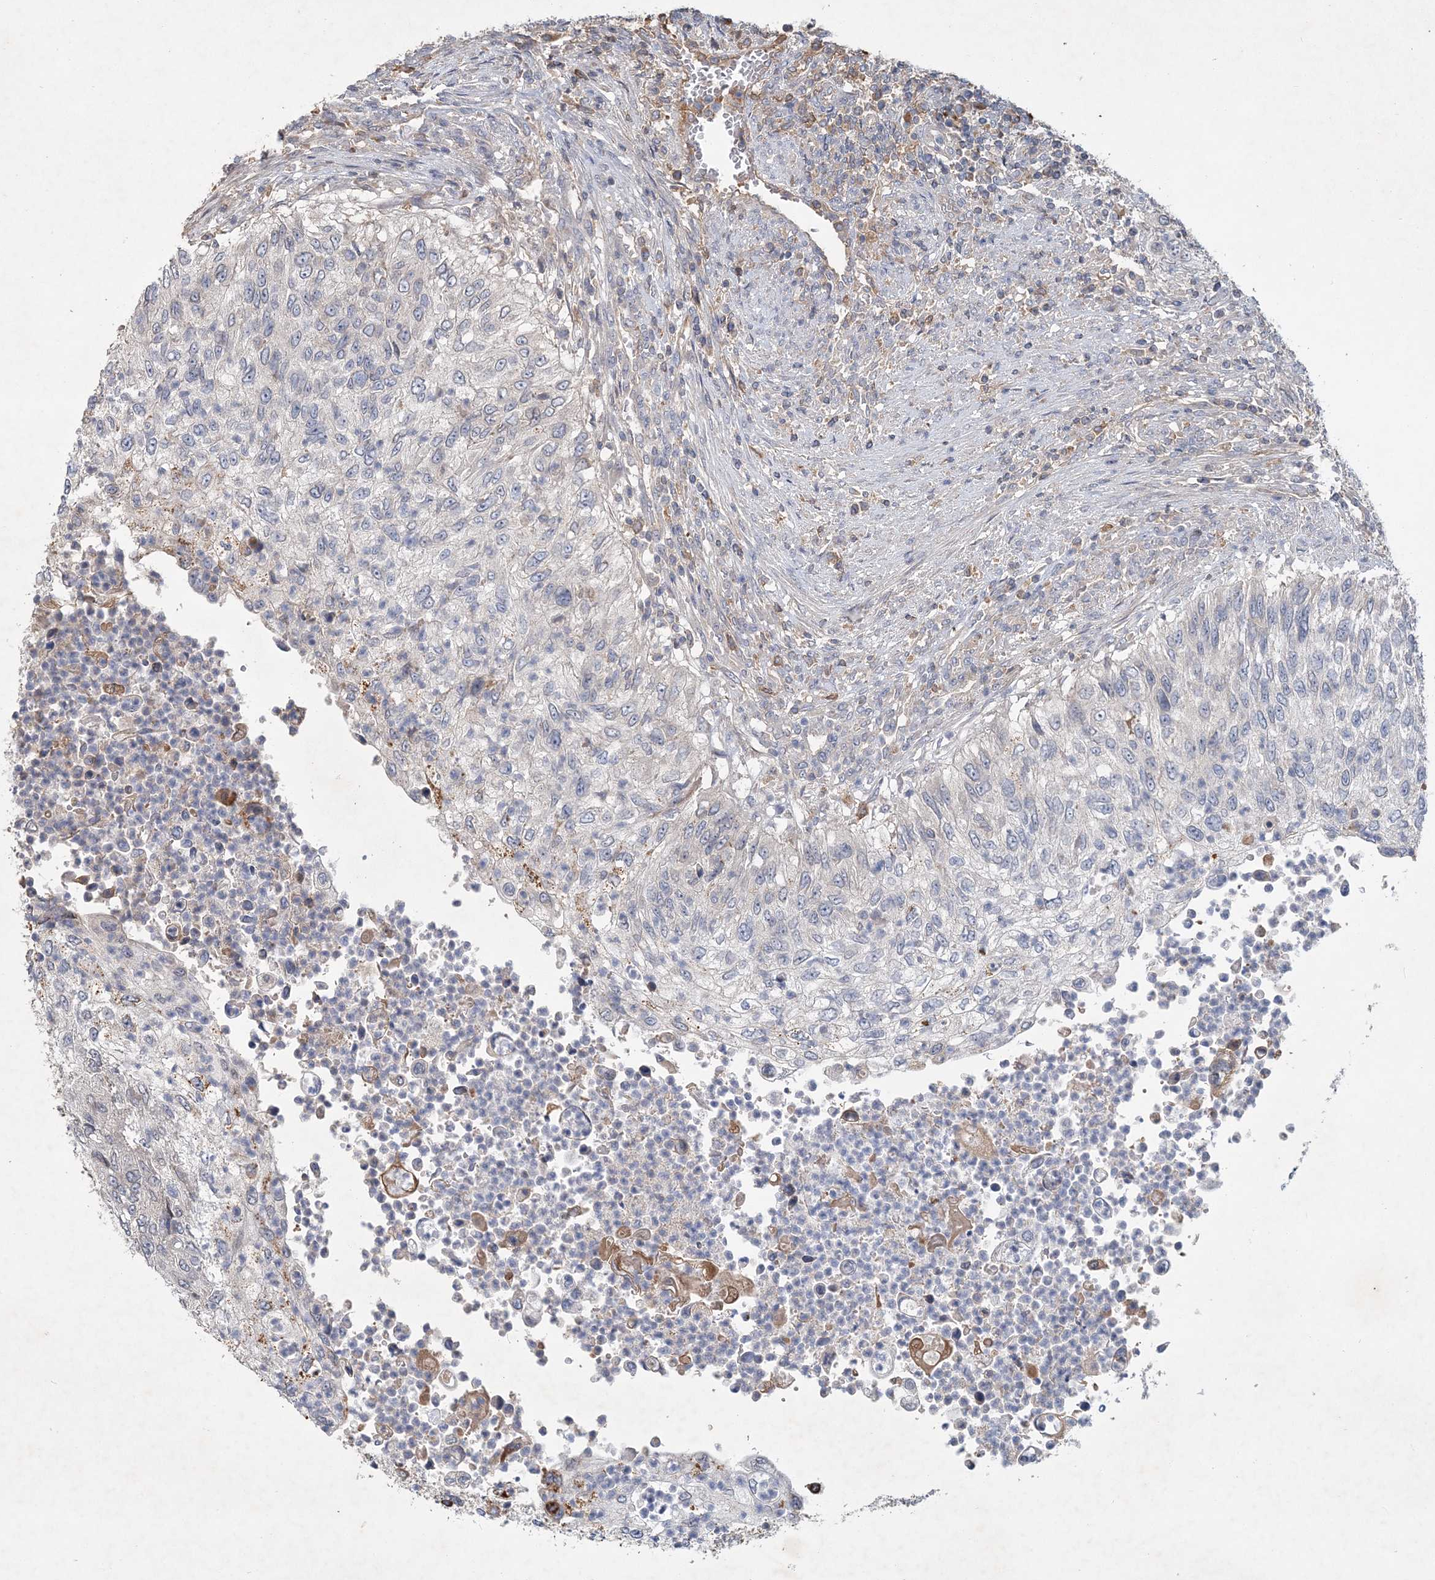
{"staining": {"intensity": "negative", "quantity": "none", "location": "none"}, "tissue": "urothelial cancer", "cell_type": "Tumor cells", "image_type": "cancer", "snomed": [{"axis": "morphology", "description": "Urothelial carcinoma, High grade"}, {"axis": "topography", "description": "Urinary bladder"}], "caption": "Human high-grade urothelial carcinoma stained for a protein using IHC exhibits no expression in tumor cells.", "gene": "RNF25", "patient": {"sex": "female", "age": 60}}